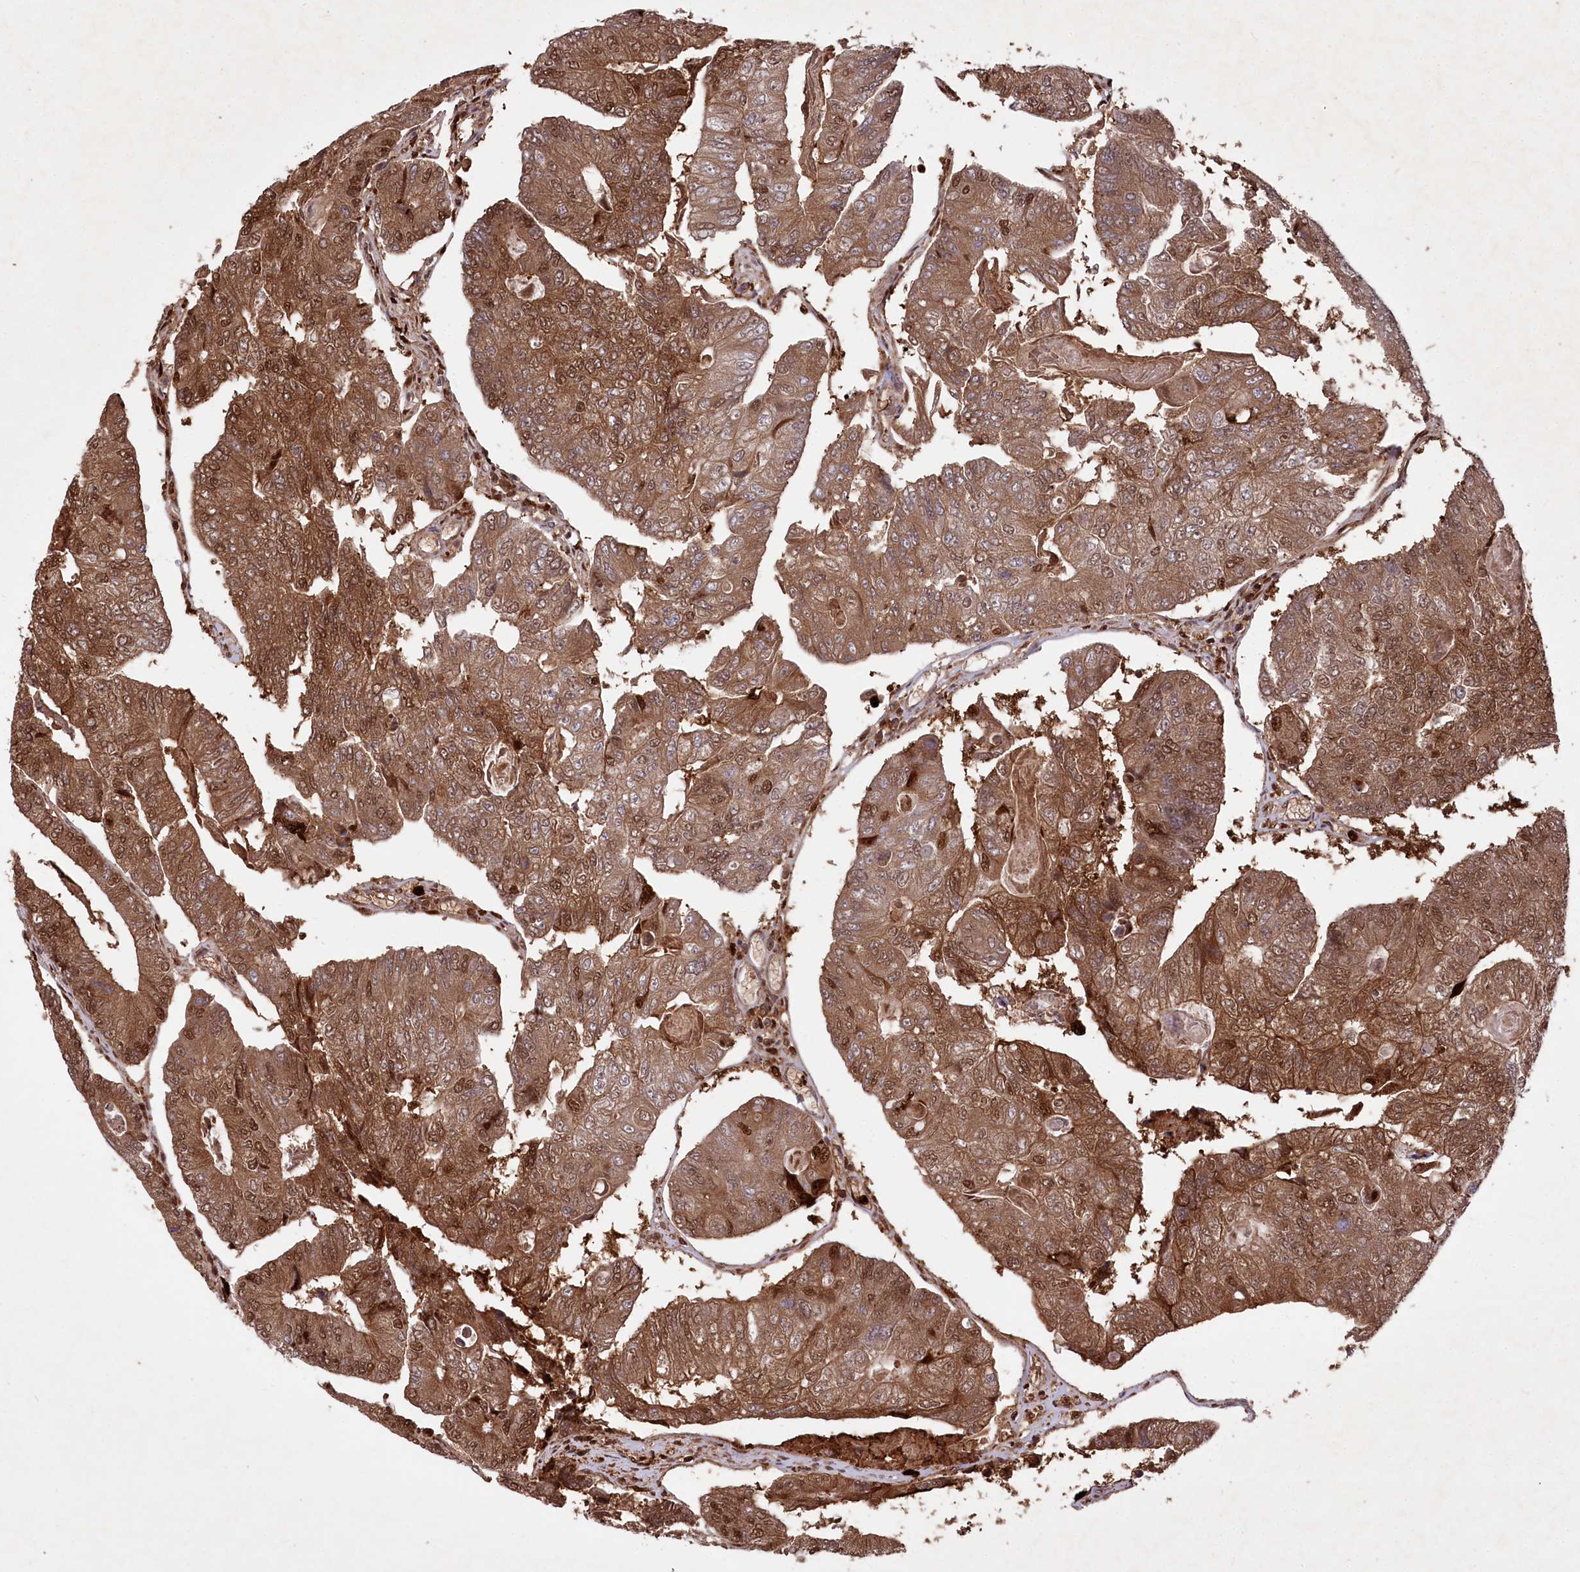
{"staining": {"intensity": "strong", "quantity": ">75%", "location": "cytoplasmic/membranous,nuclear"}, "tissue": "colorectal cancer", "cell_type": "Tumor cells", "image_type": "cancer", "snomed": [{"axis": "morphology", "description": "Adenocarcinoma, NOS"}, {"axis": "topography", "description": "Colon"}], "caption": "Immunohistochemistry (IHC) (DAB (3,3'-diaminobenzidine)) staining of human colorectal cancer exhibits strong cytoplasmic/membranous and nuclear protein positivity in approximately >75% of tumor cells. (DAB (3,3'-diaminobenzidine) IHC, brown staining for protein, blue staining for nuclei).", "gene": "LSG1", "patient": {"sex": "female", "age": 67}}